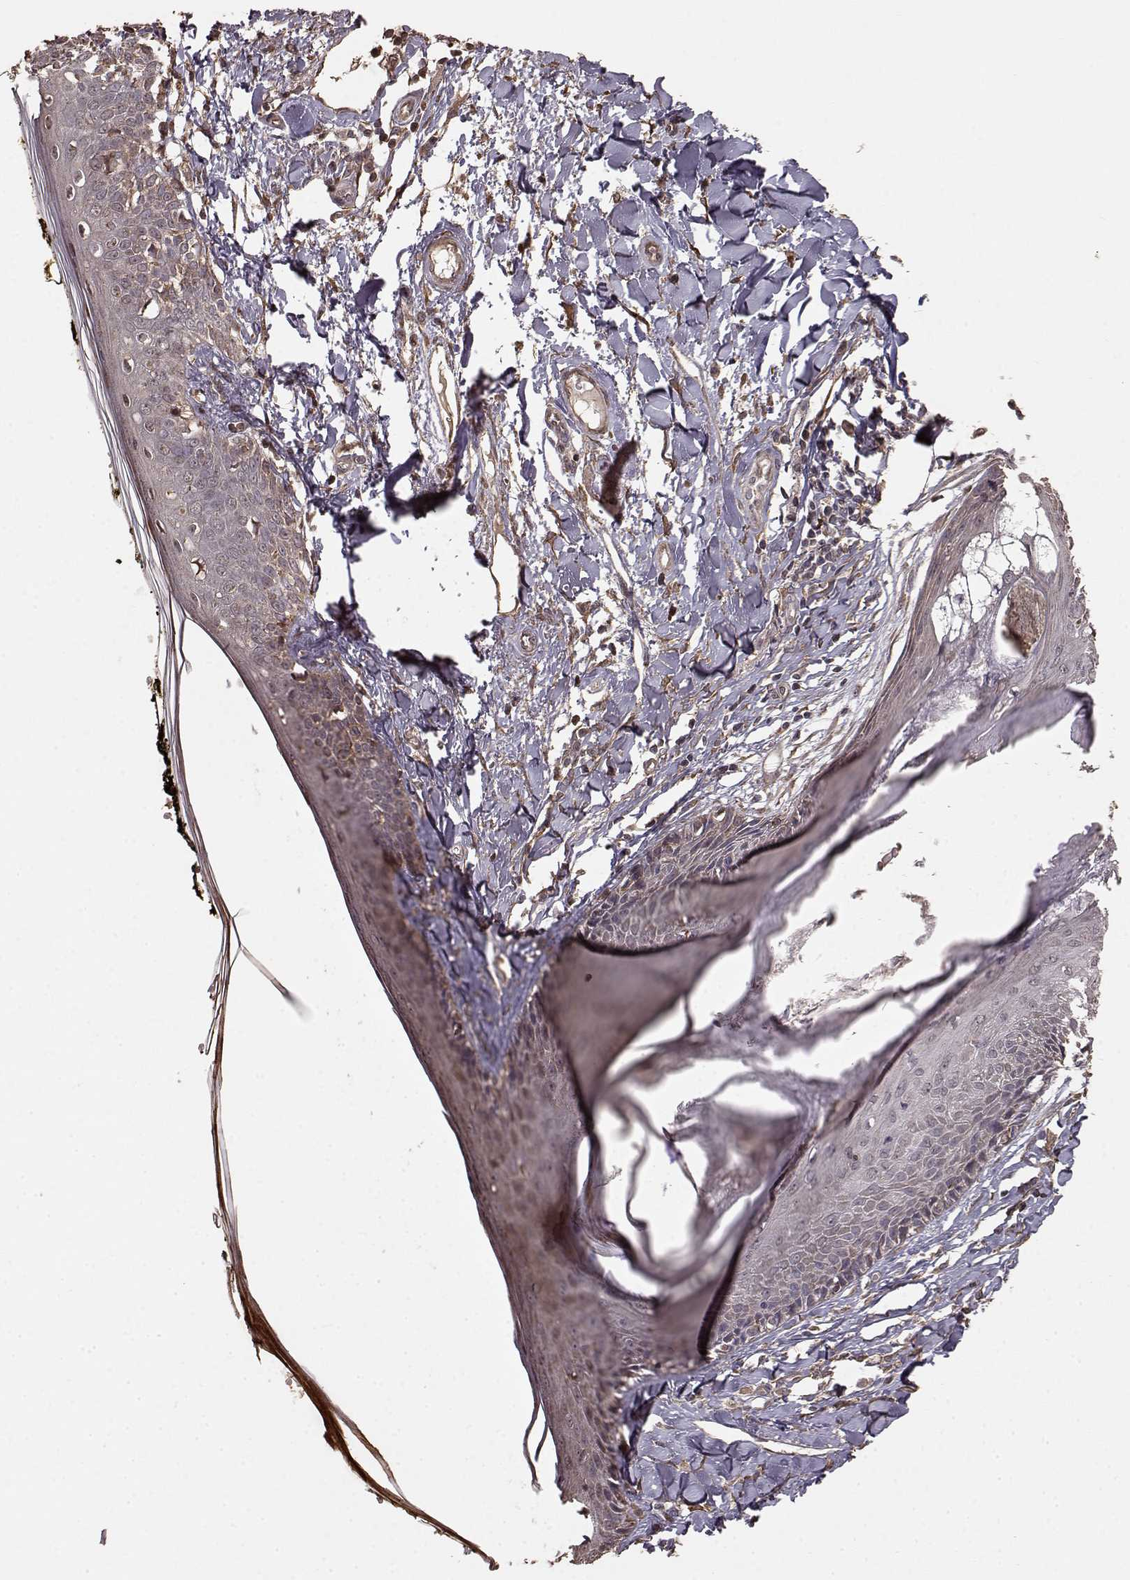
{"staining": {"intensity": "moderate", "quantity": ">75%", "location": "cytoplasmic/membranous"}, "tissue": "skin", "cell_type": "Fibroblasts", "image_type": "normal", "snomed": [{"axis": "morphology", "description": "Normal tissue, NOS"}, {"axis": "topography", "description": "Skin"}], "caption": "Unremarkable skin was stained to show a protein in brown. There is medium levels of moderate cytoplasmic/membranous expression in about >75% of fibroblasts. (Stains: DAB (3,3'-diaminobenzidine) in brown, nuclei in blue, Microscopy: brightfield microscopy at high magnification).", "gene": "USP15", "patient": {"sex": "male", "age": 76}}